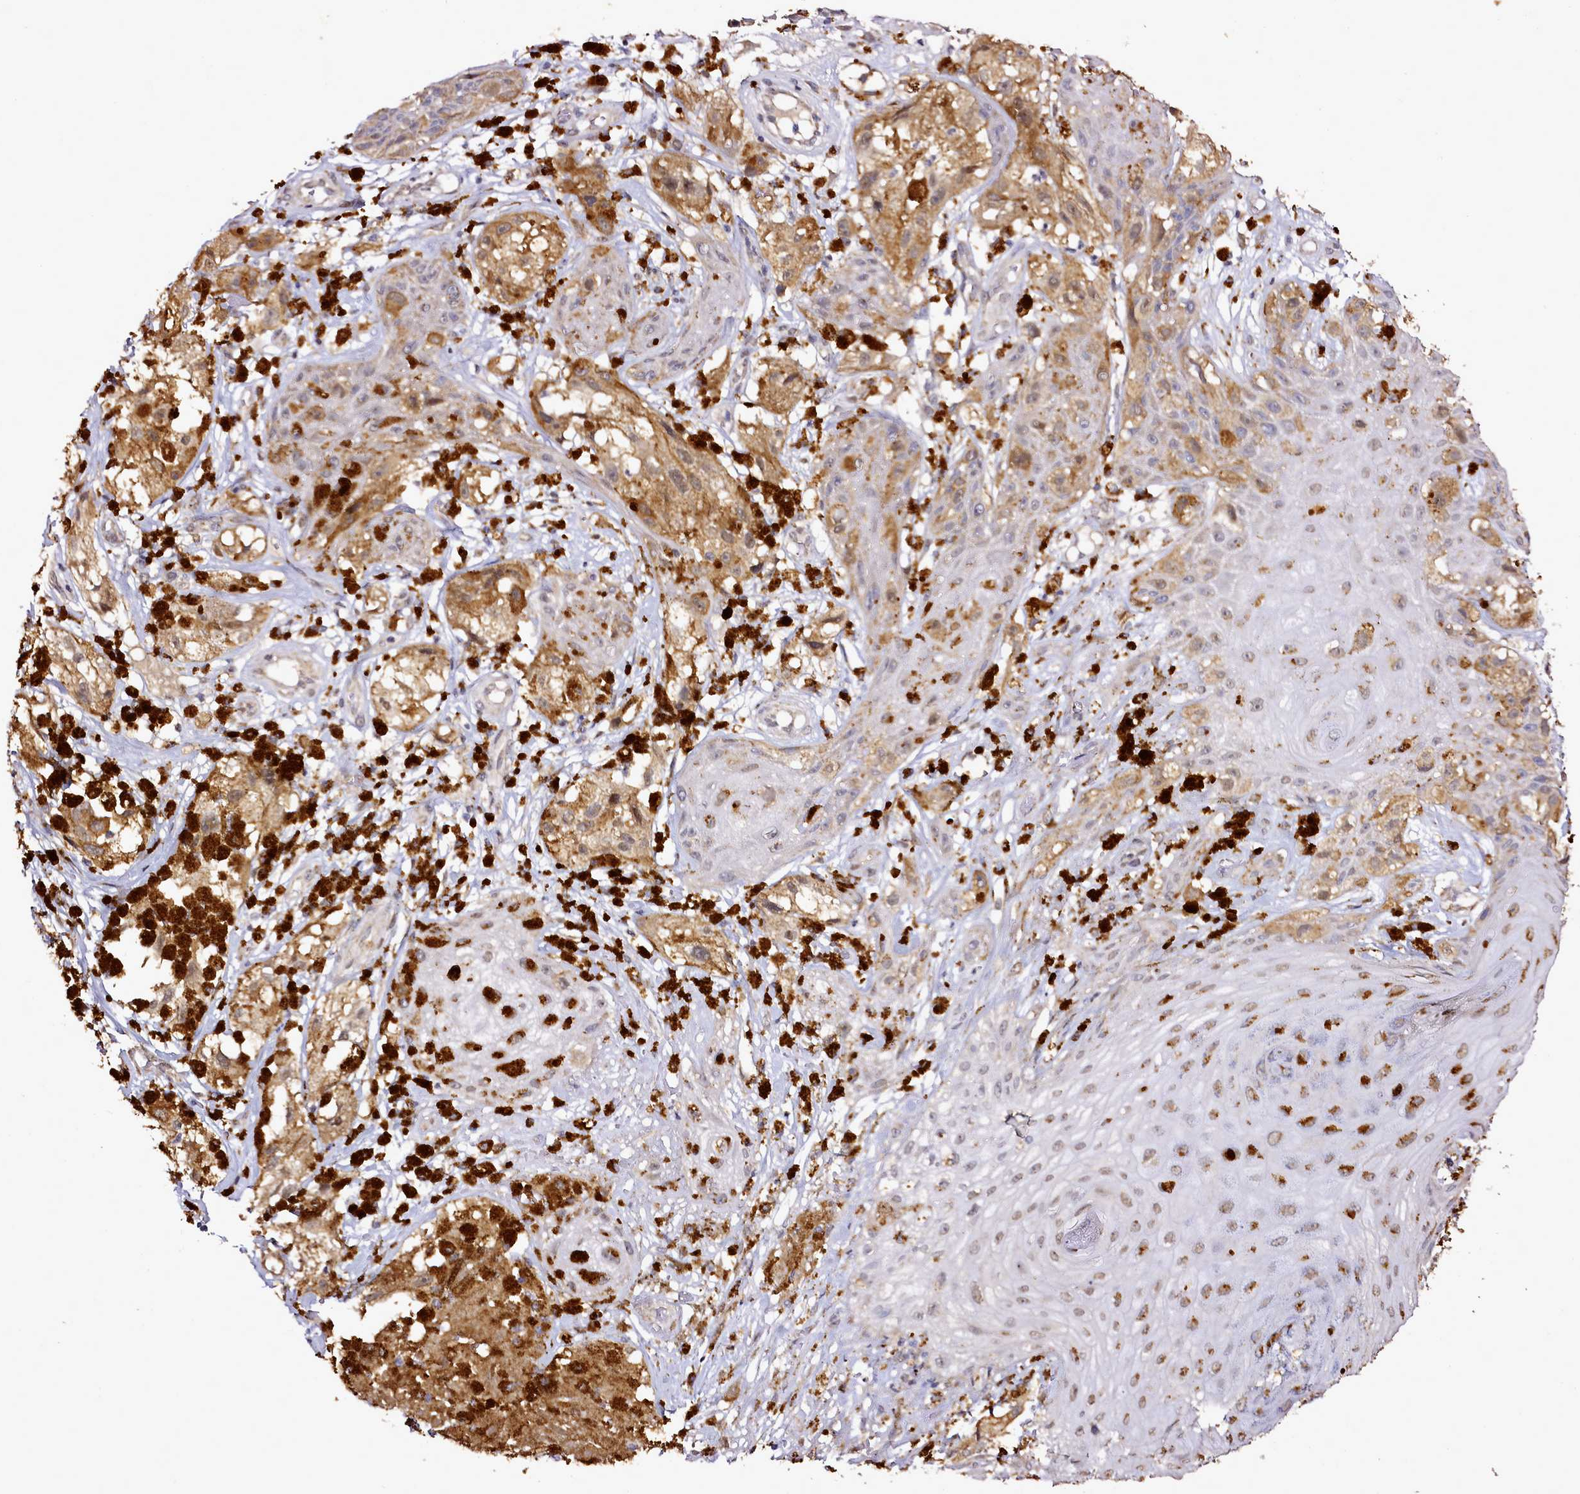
{"staining": {"intensity": "strong", "quantity": ">75%", "location": "cytoplasmic/membranous"}, "tissue": "melanoma", "cell_type": "Tumor cells", "image_type": "cancer", "snomed": [{"axis": "morphology", "description": "Malignant melanoma, NOS"}, {"axis": "topography", "description": "Skin"}], "caption": "Strong cytoplasmic/membranous staining is present in about >75% of tumor cells in malignant melanoma.", "gene": "EDIL3", "patient": {"sex": "male", "age": 88}}